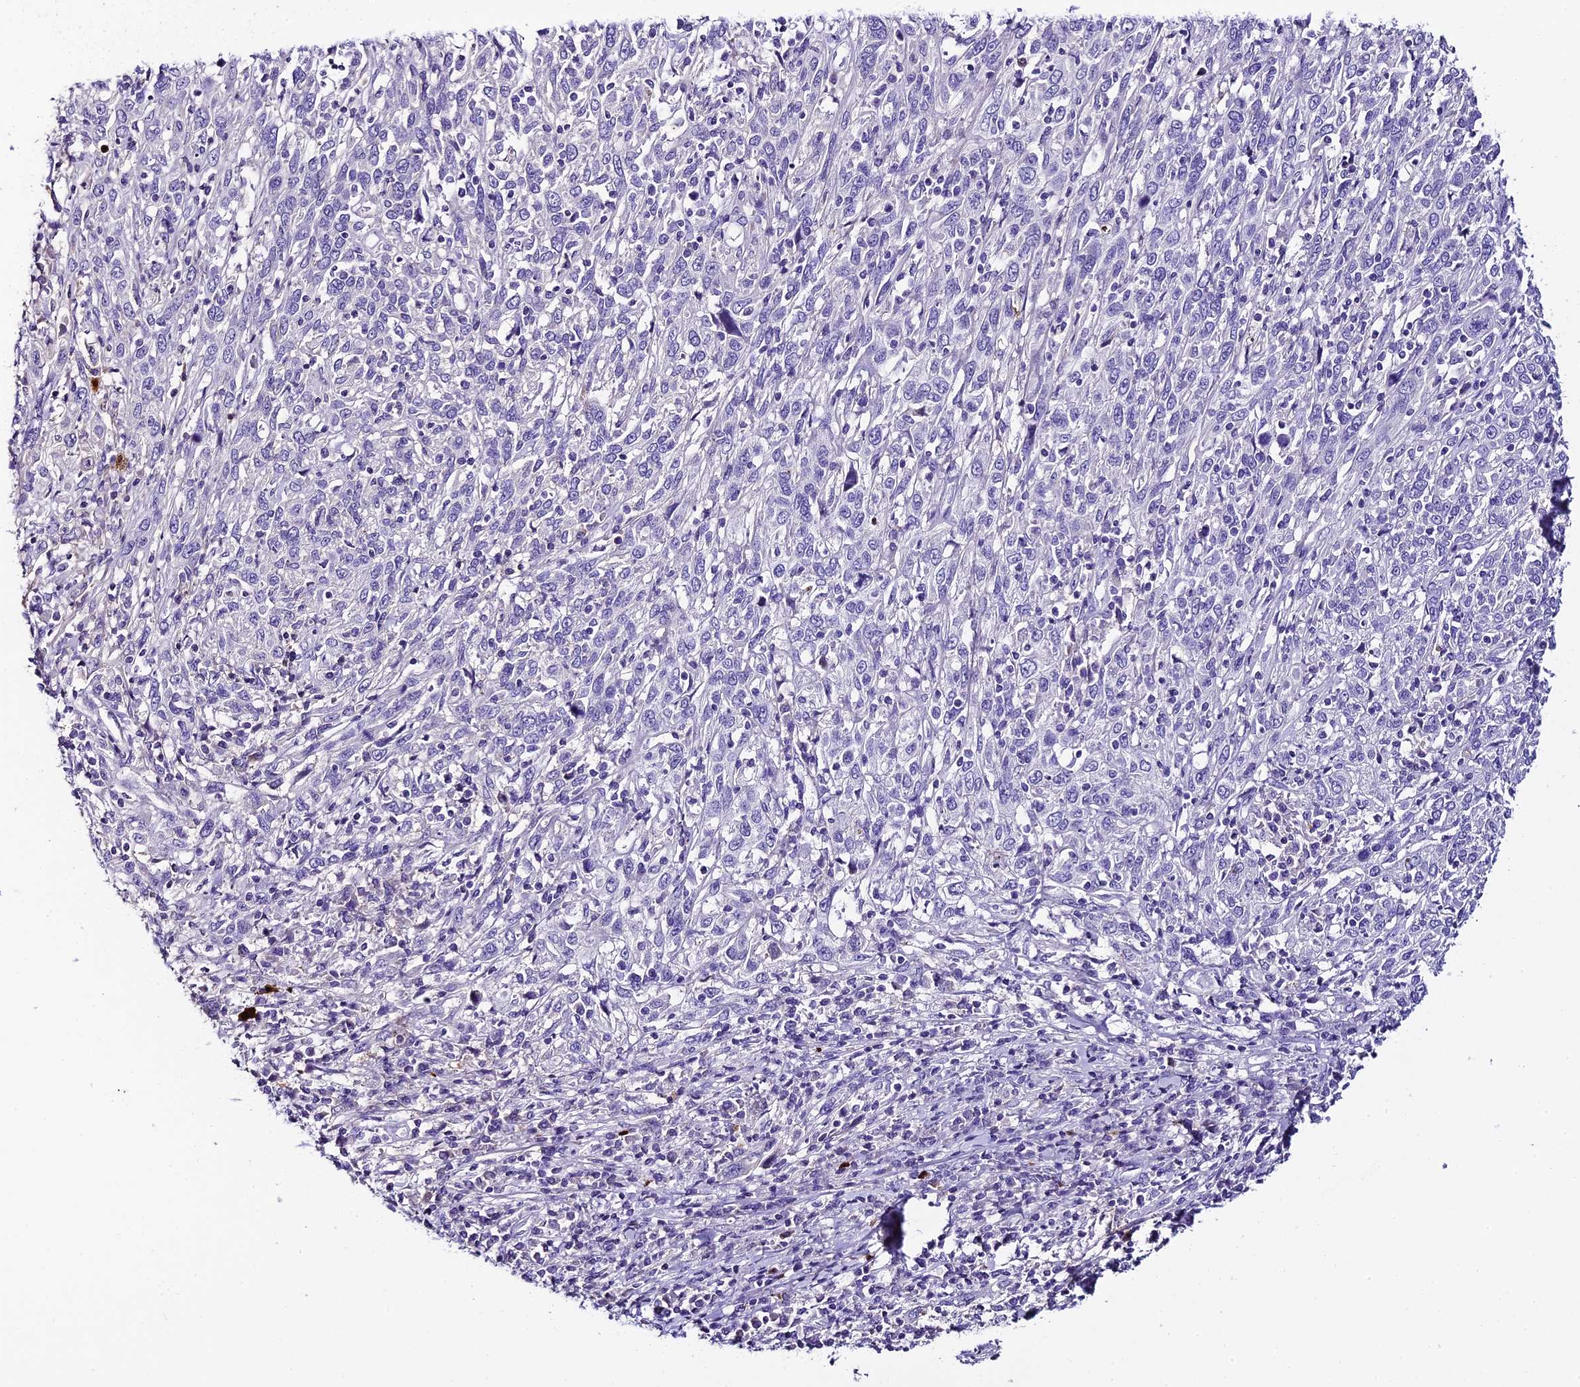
{"staining": {"intensity": "negative", "quantity": "none", "location": "none"}, "tissue": "cervical cancer", "cell_type": "Tumor cells", "image_type": "cancer", "snomed": [{"axis": "morphology", "description": "Squamous cell carcinoma, NOS"}, {"axis": "topography", "description": "Cervix"}], "caption": "Cervical squamous cell carcinoma was stained to show a protein in brown. There is no significant staining in tumor cells.", "gene": "C12orf29", "patient": {"sex": "female", "age": 46}}